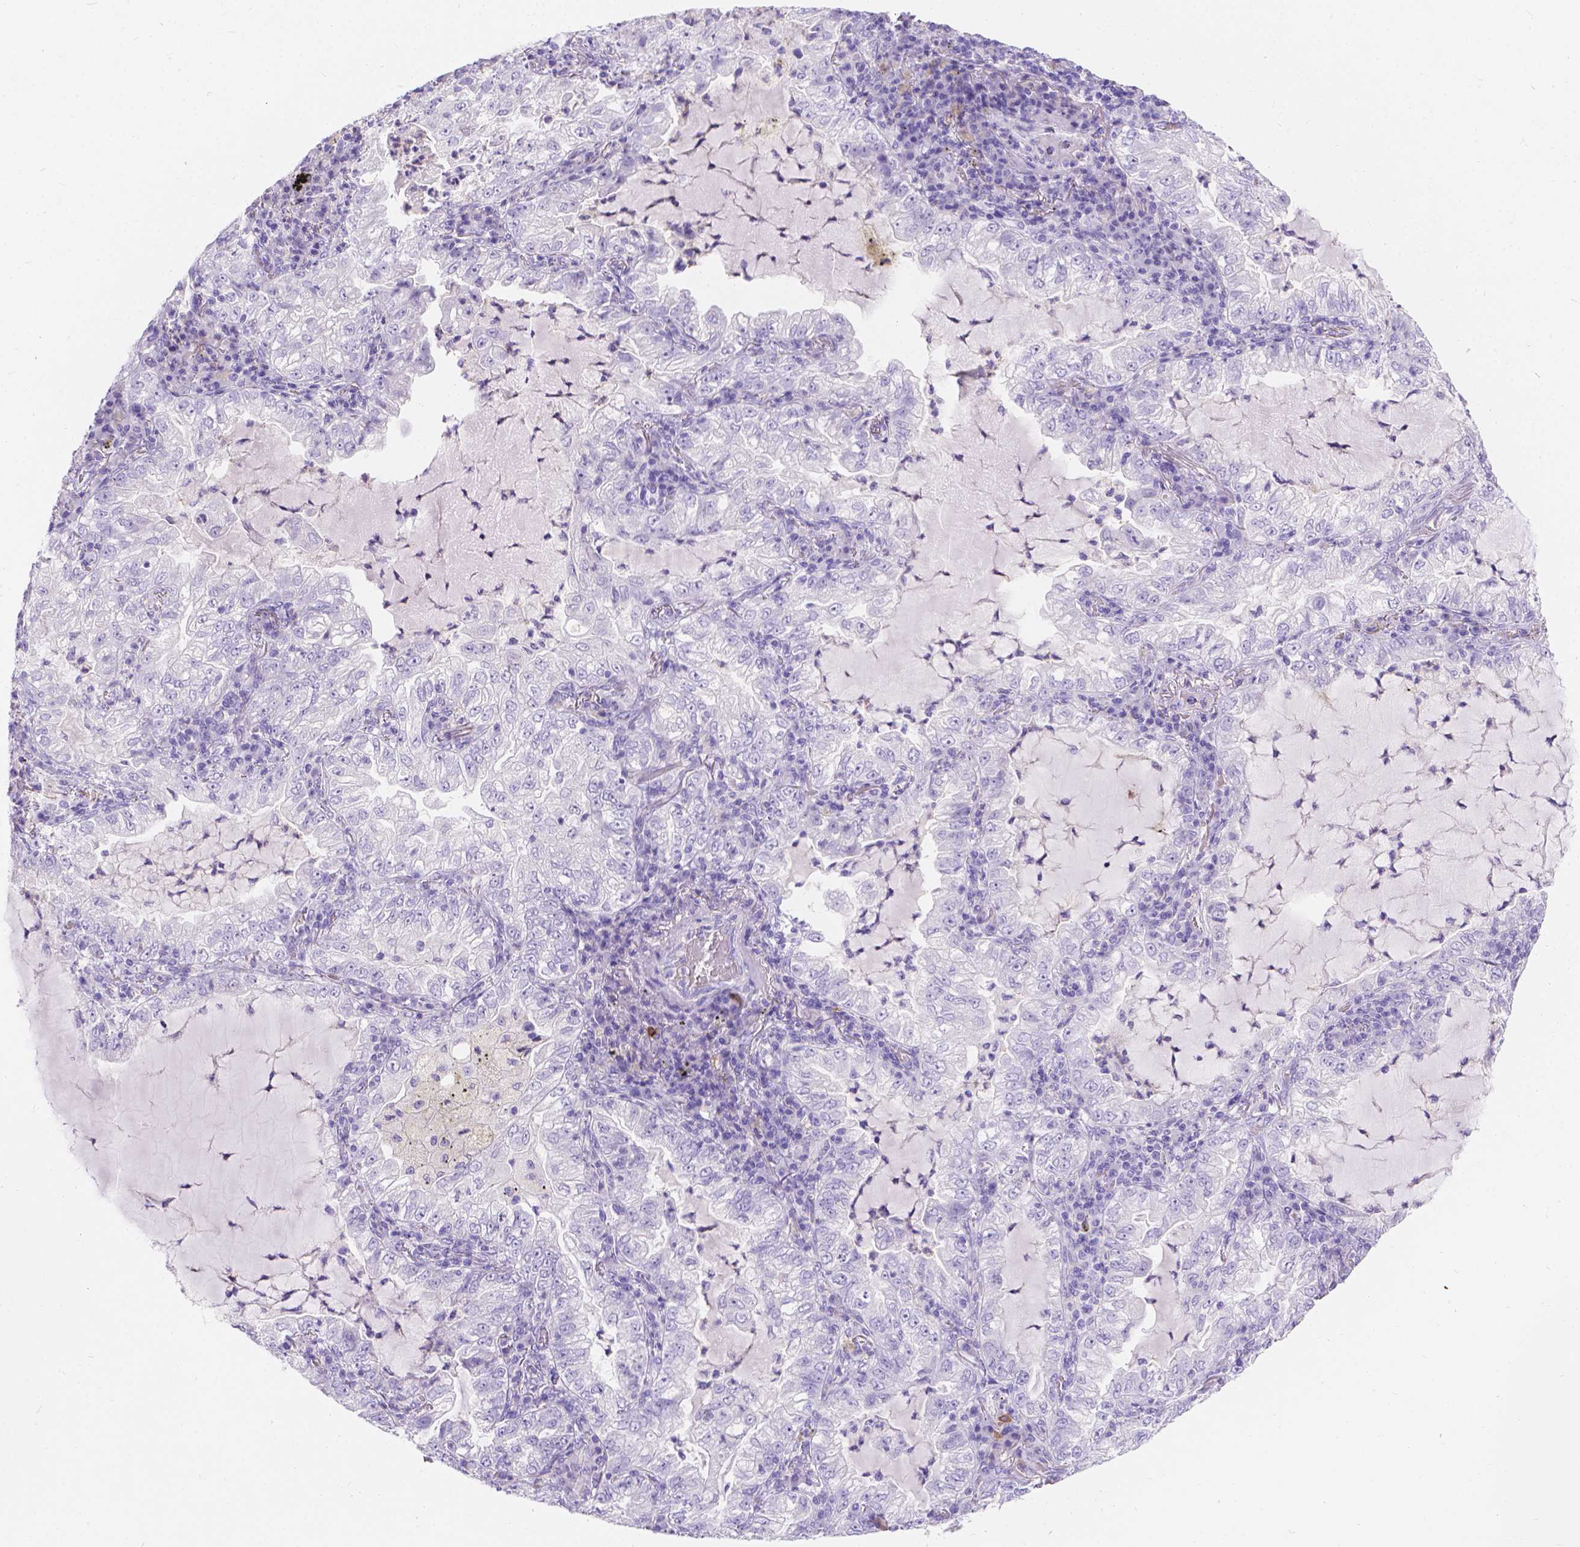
{"staining": {"intensity": "negative", "quantity": "none", "location": "none"}, "tissue": "lung cancer", "cell_type": "Tumor cells", "image_type": "cancer", "snomed": [{"axis": "morphology", "description": "Adenocarcinoma, NOS"}, {"axis": "topography", "description": "Lung"}], "caption": "An image of human adenocarcinoma (lung) is negative for staining in tumor cells.", "gene": "GNRHR", "patient": {"sex": "female", "age": 73}}